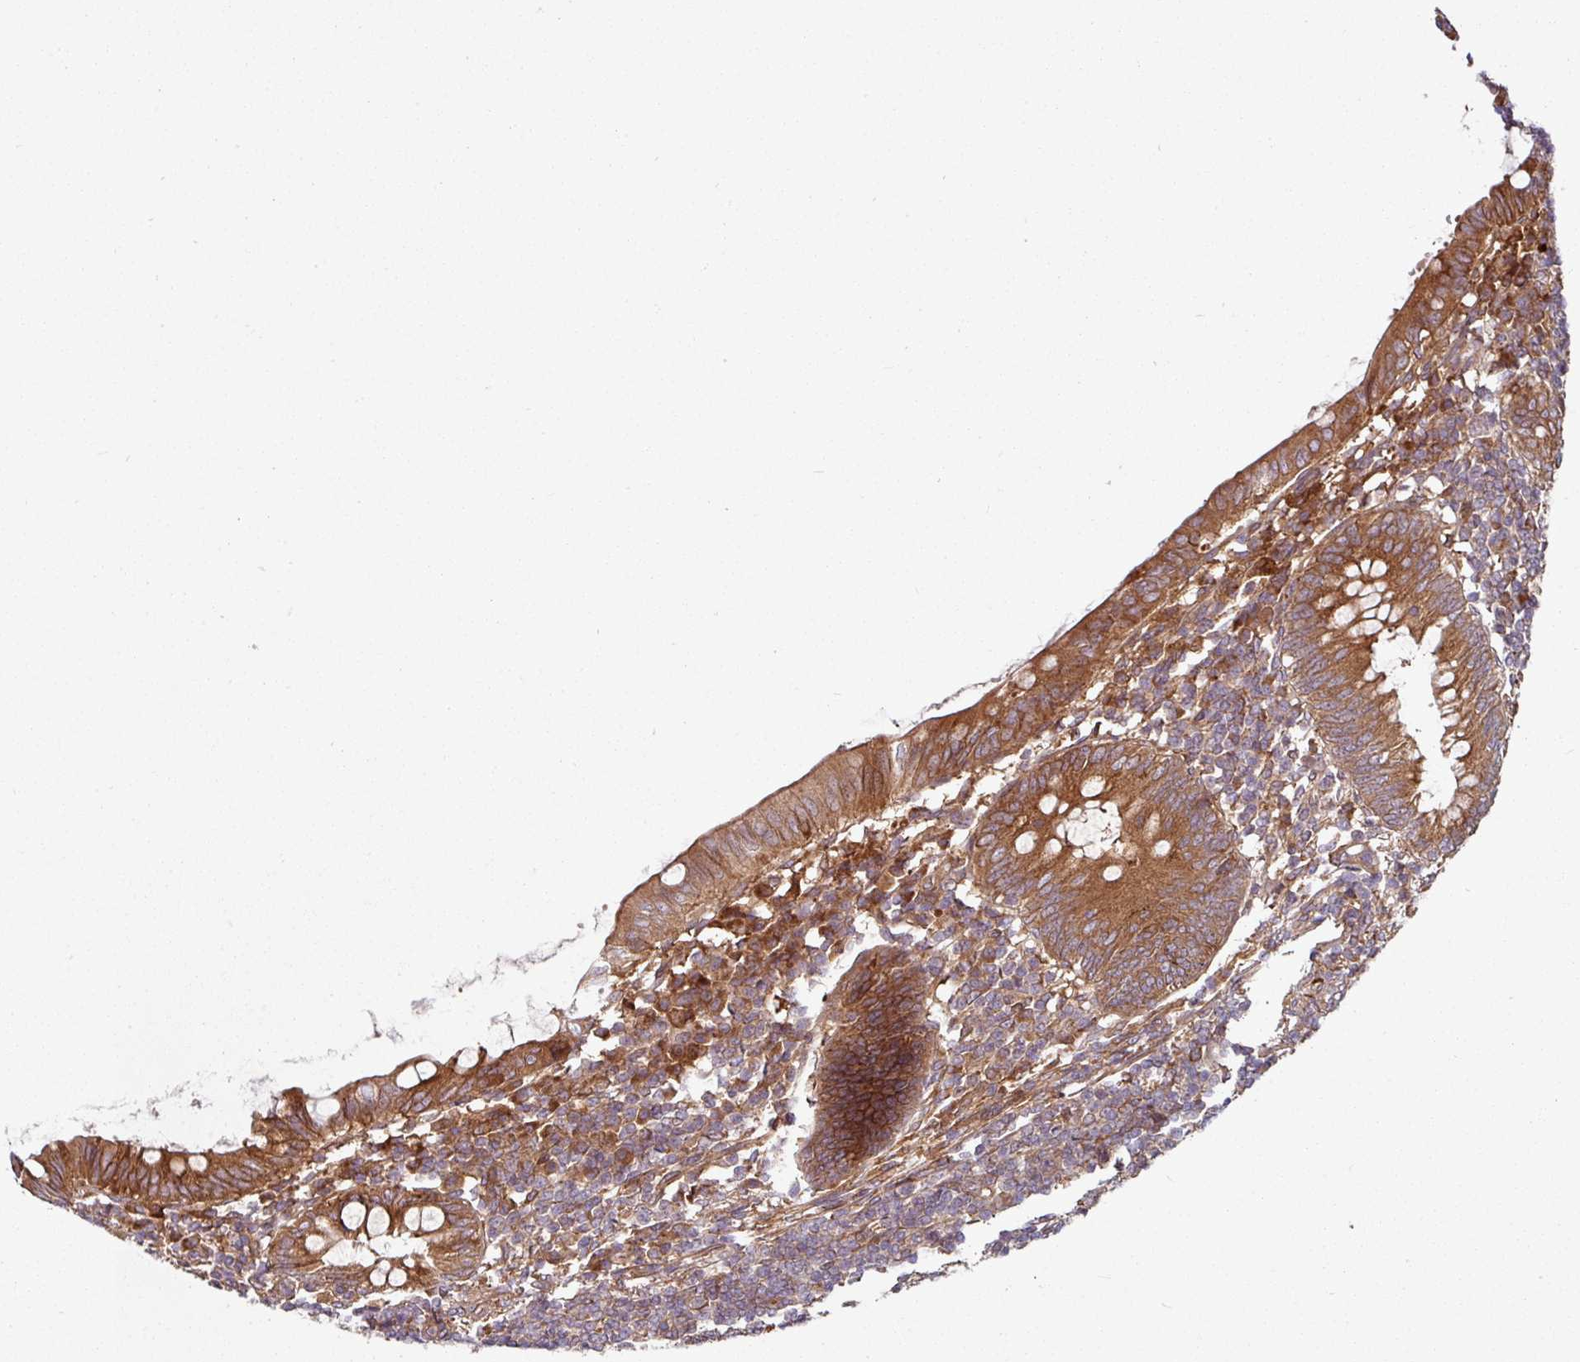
{"staining": {"intensity": "strong", "quantity": ">75%", "location": "cytoplasmic/membranous"}, "tissue": "appendix", "cell_type": "Glandular cells", "image_type": "normal", "snomed": [{"axis": "morphology", "description": "Normal tissue, NOS"}, {"axis": "topography", "description": "Appendix"}], "caption": "Glandular cells exhibit high levels of strong cytoplasmic/membranous positivity in about >75% of cells in benign appendix.", "gene": "RAB5A", "patient": {"sex": "male", "age": 83}}